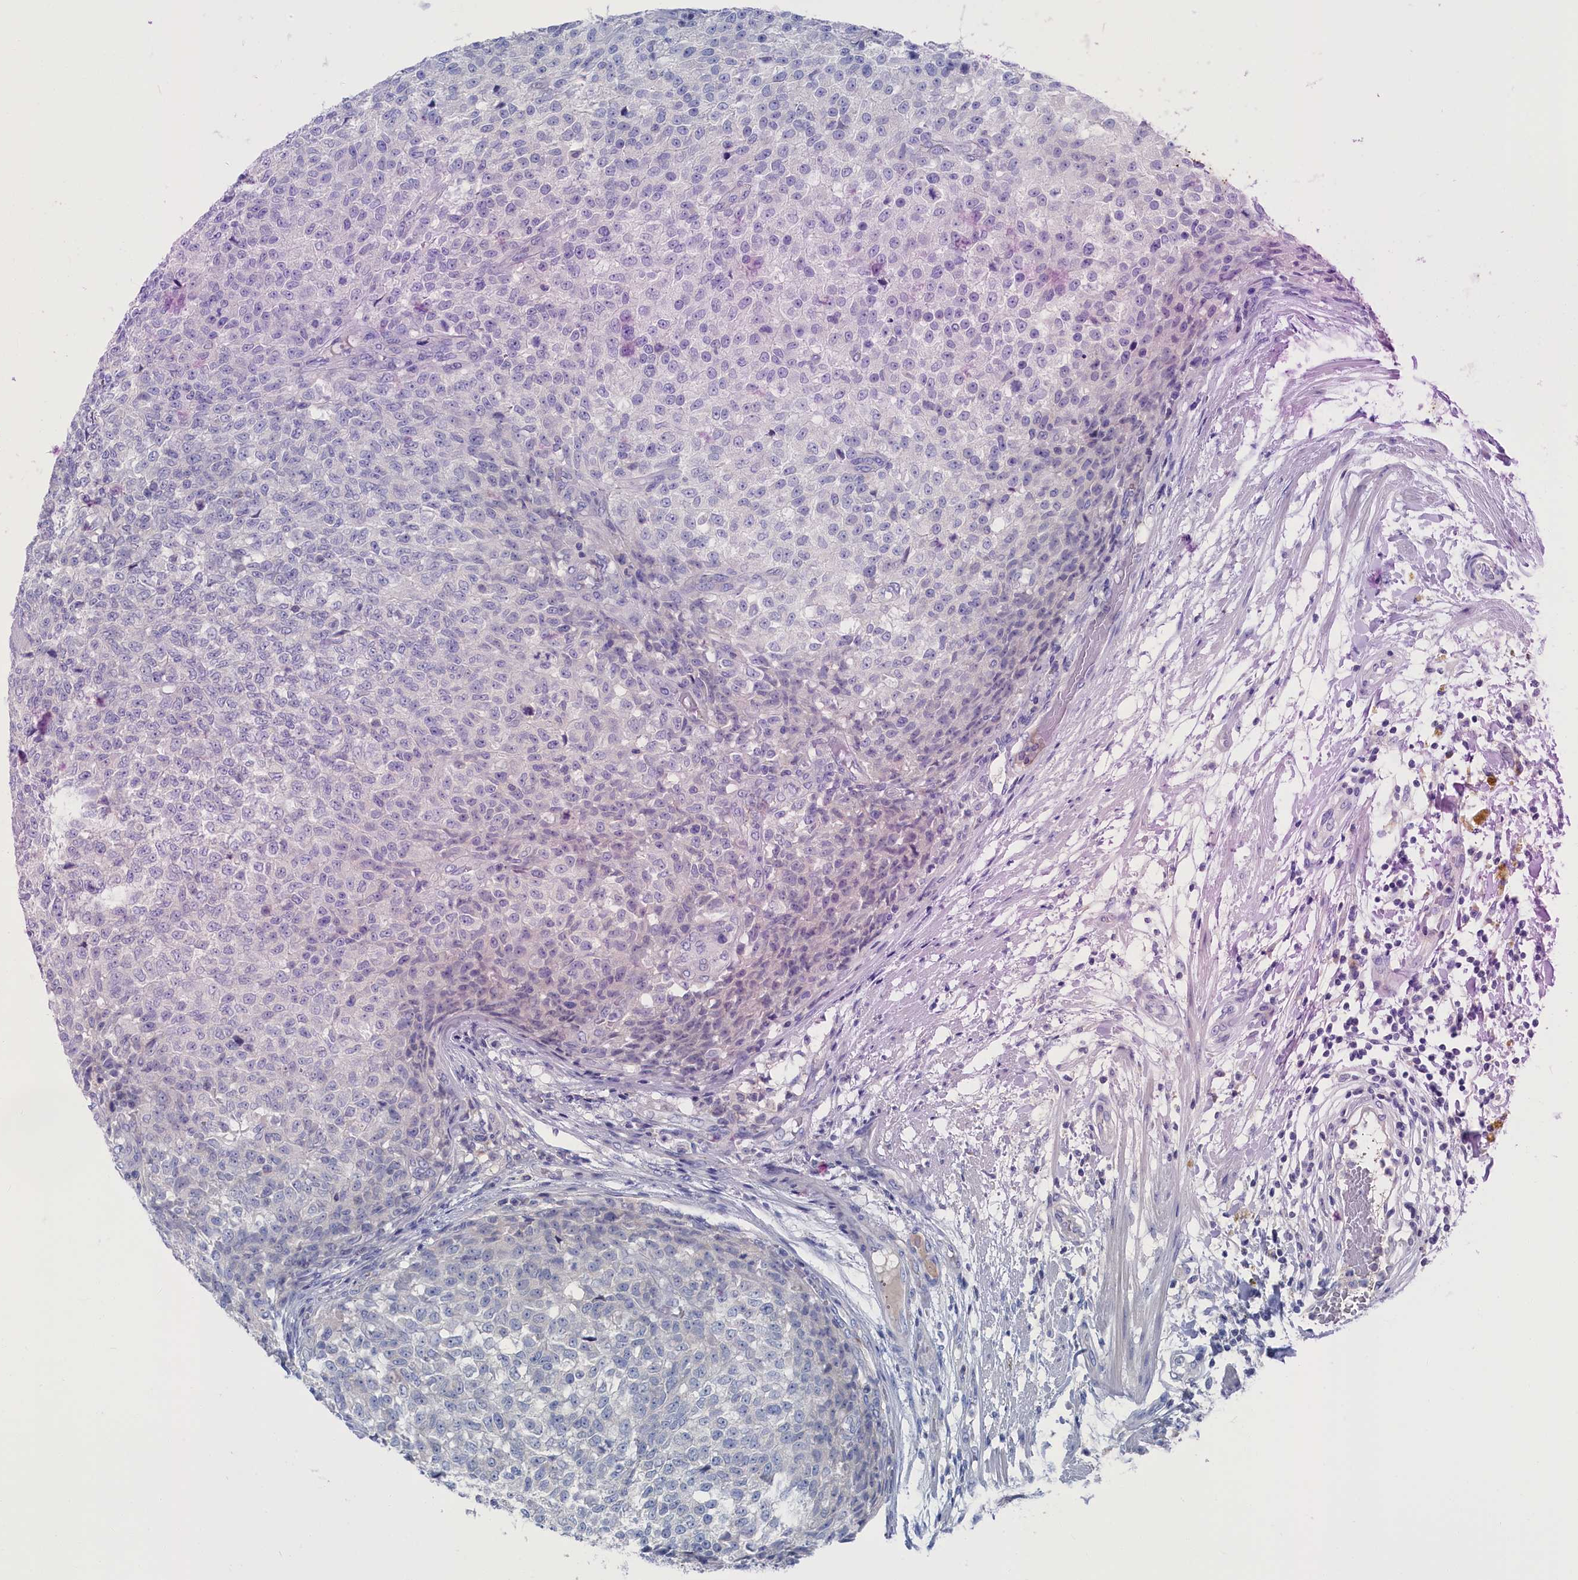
{"staining": {"intensity": "negative", "quantity": "none", "location": "none"}, "tissue": "testis cancer", "cell_type": "Tumor cells", "image_type": "cancer", "snomed": [{"axis": "morphology", "description": "Seminoma, NOS"}, {"axis": "topography", "description": "Testis"}], "caption": "Immunohistochemistry (IHC) image of neoplastic tissue: testis seminoma stained with DAB (3,3'-diaminobenzidine) exhibits no significant protein expression in tumor cells. The staining was performed using DAB (3,3'-diaminobenzidine) to visualize the protein expression in brown, while the nuclei were stained in blue with hematoxylin (Magnification: 20x).", "gene": "CEND1", "patient": {"sex": "male", "age": 59}}